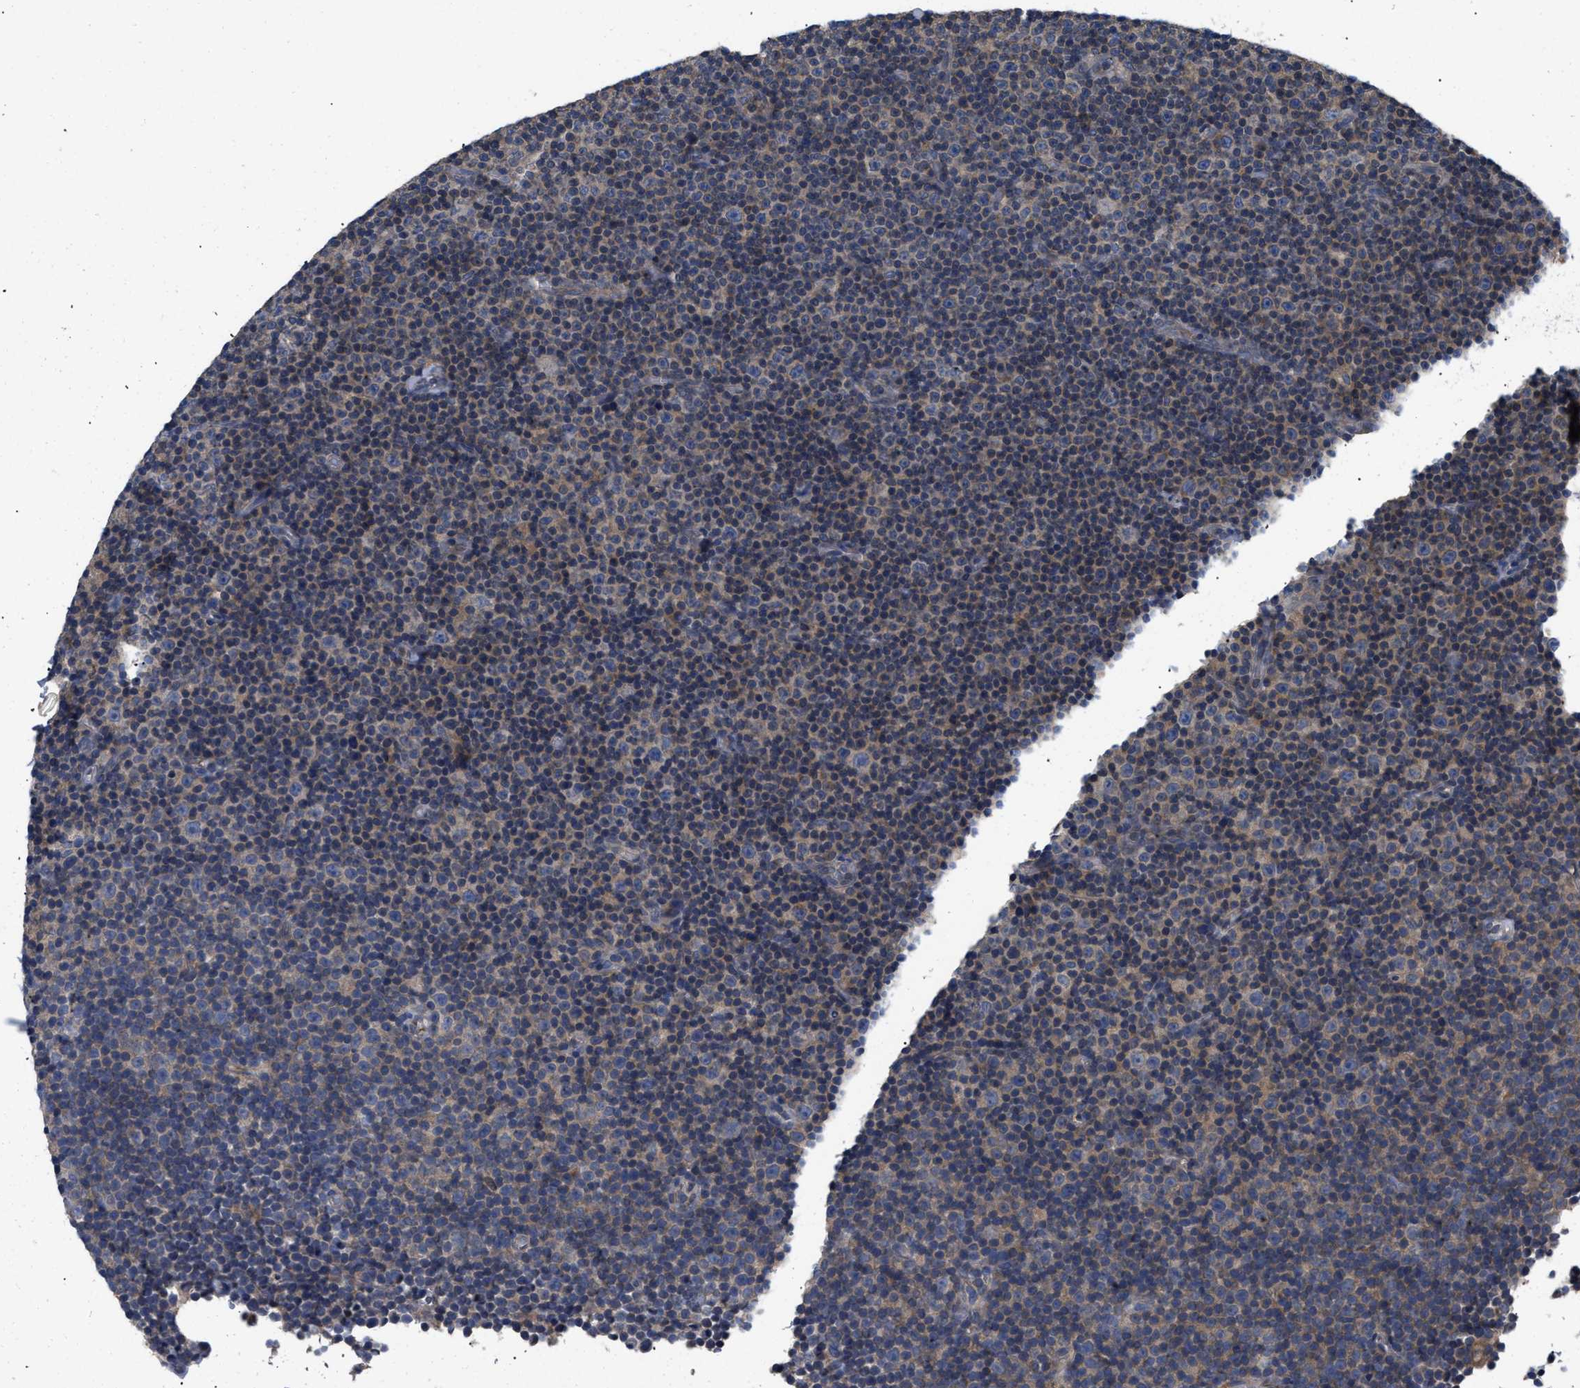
{"staining": {"intensity": "weak", "quantity": "25%-75%", "location": "cytoplasmic/membranous"}, "tissue": "lymphoma", "cell_type": "Tumor cells", "image_type": "cancer", "snomed": [{"axis": "morphology", "description": "Malignant lymphoma, non-Hodgkin's type, Low grade"}, {"axis": "topography", "description": "Lymph node"}], "caption": "Tumor cells demonstrate low levels of weak cytoplasmic/membranous staining in about 25%-75% of cells in human lymphoma. (DAB = brown stain, brightfield microscopy at high magnification).", "gene": "VPS4A", "patient": {"sex": "female", "age": 67}}